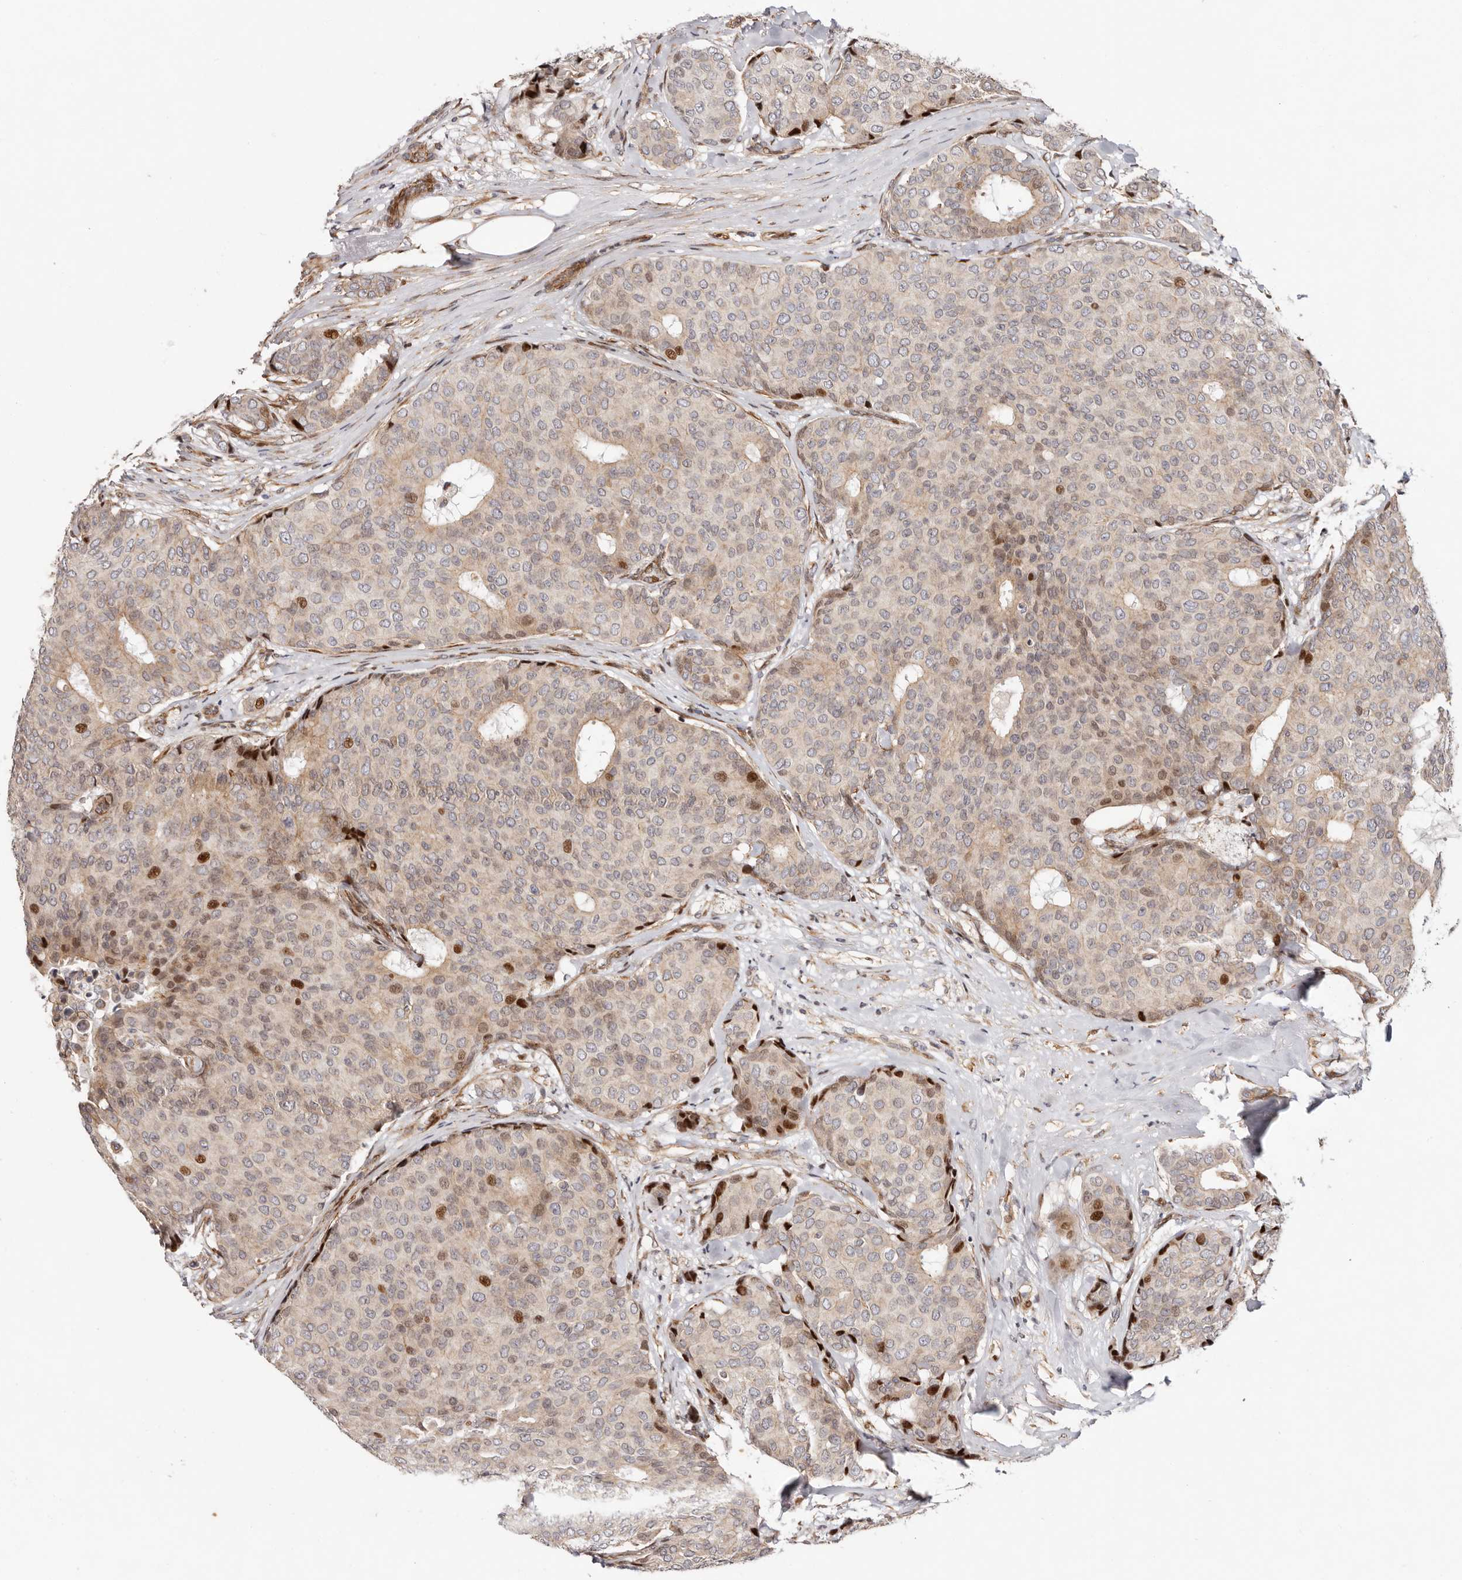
{"staining": {"intensity": "moderate", "quantity": ">75%", "location": "cytoplasmic/membranous,nuclear"}, "tissue": "breast cancer", "cell_type": "Tumor cells", "image_type": "cancer", "snomed": [{"axis": "morphology", "description": "Duct carcinoma"}, {"axis": "topography", "description": "Breast"}], "caption": "Immunohistochemistry histopathology image of intraductal carcinoma (breast) stained for a protein (brown), which demonstrates medium levels of moderate cytoplasmic/membranous and nuclear expression in approximately >75% of tumor cells.", "gene": "EPHX3", "patient": {"sex": "female", "age": 75}}